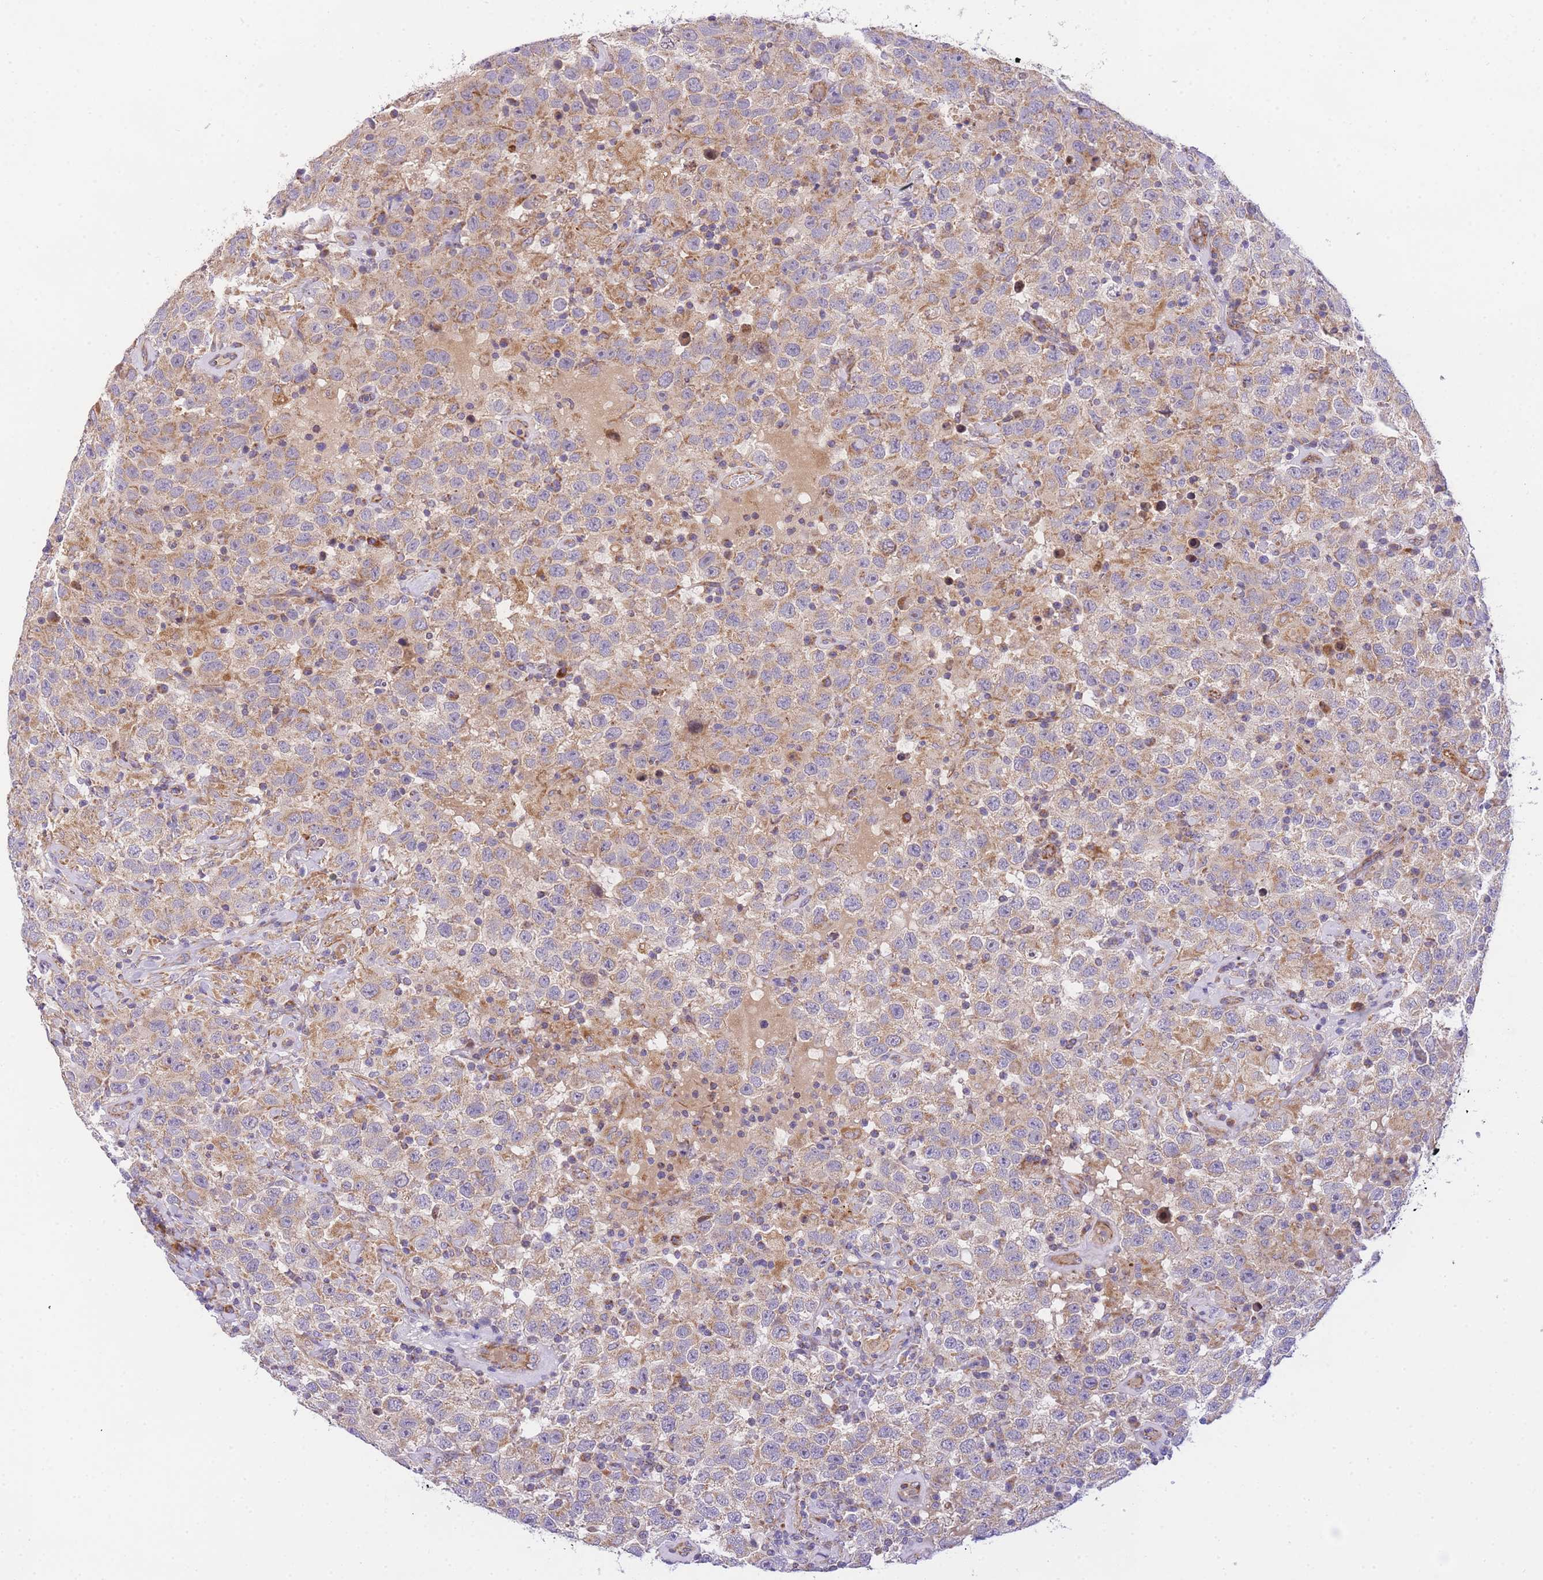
{"staining": {"intensity": "weak", "quantity": ">75%", "location": "cytoplasmic/membranous"}, "tissue": "testis cancer", "cell_type": "Tumor cells", "image_type": "cancer", "snomed": [{"axis": "morphology", "description": "Seminoma, NOS"}, {"axis": "topography", "description": "Testis"}], "caption": "IHC (DAB (3,3'-diaminobenzidine)) staining of human testis cancer demonstrates weak cytoplasmic/membranous protein positivity in about >75% of tumor cells.", "gene": "MTRES1", "patient": {"sex": "male", "age": 41}}